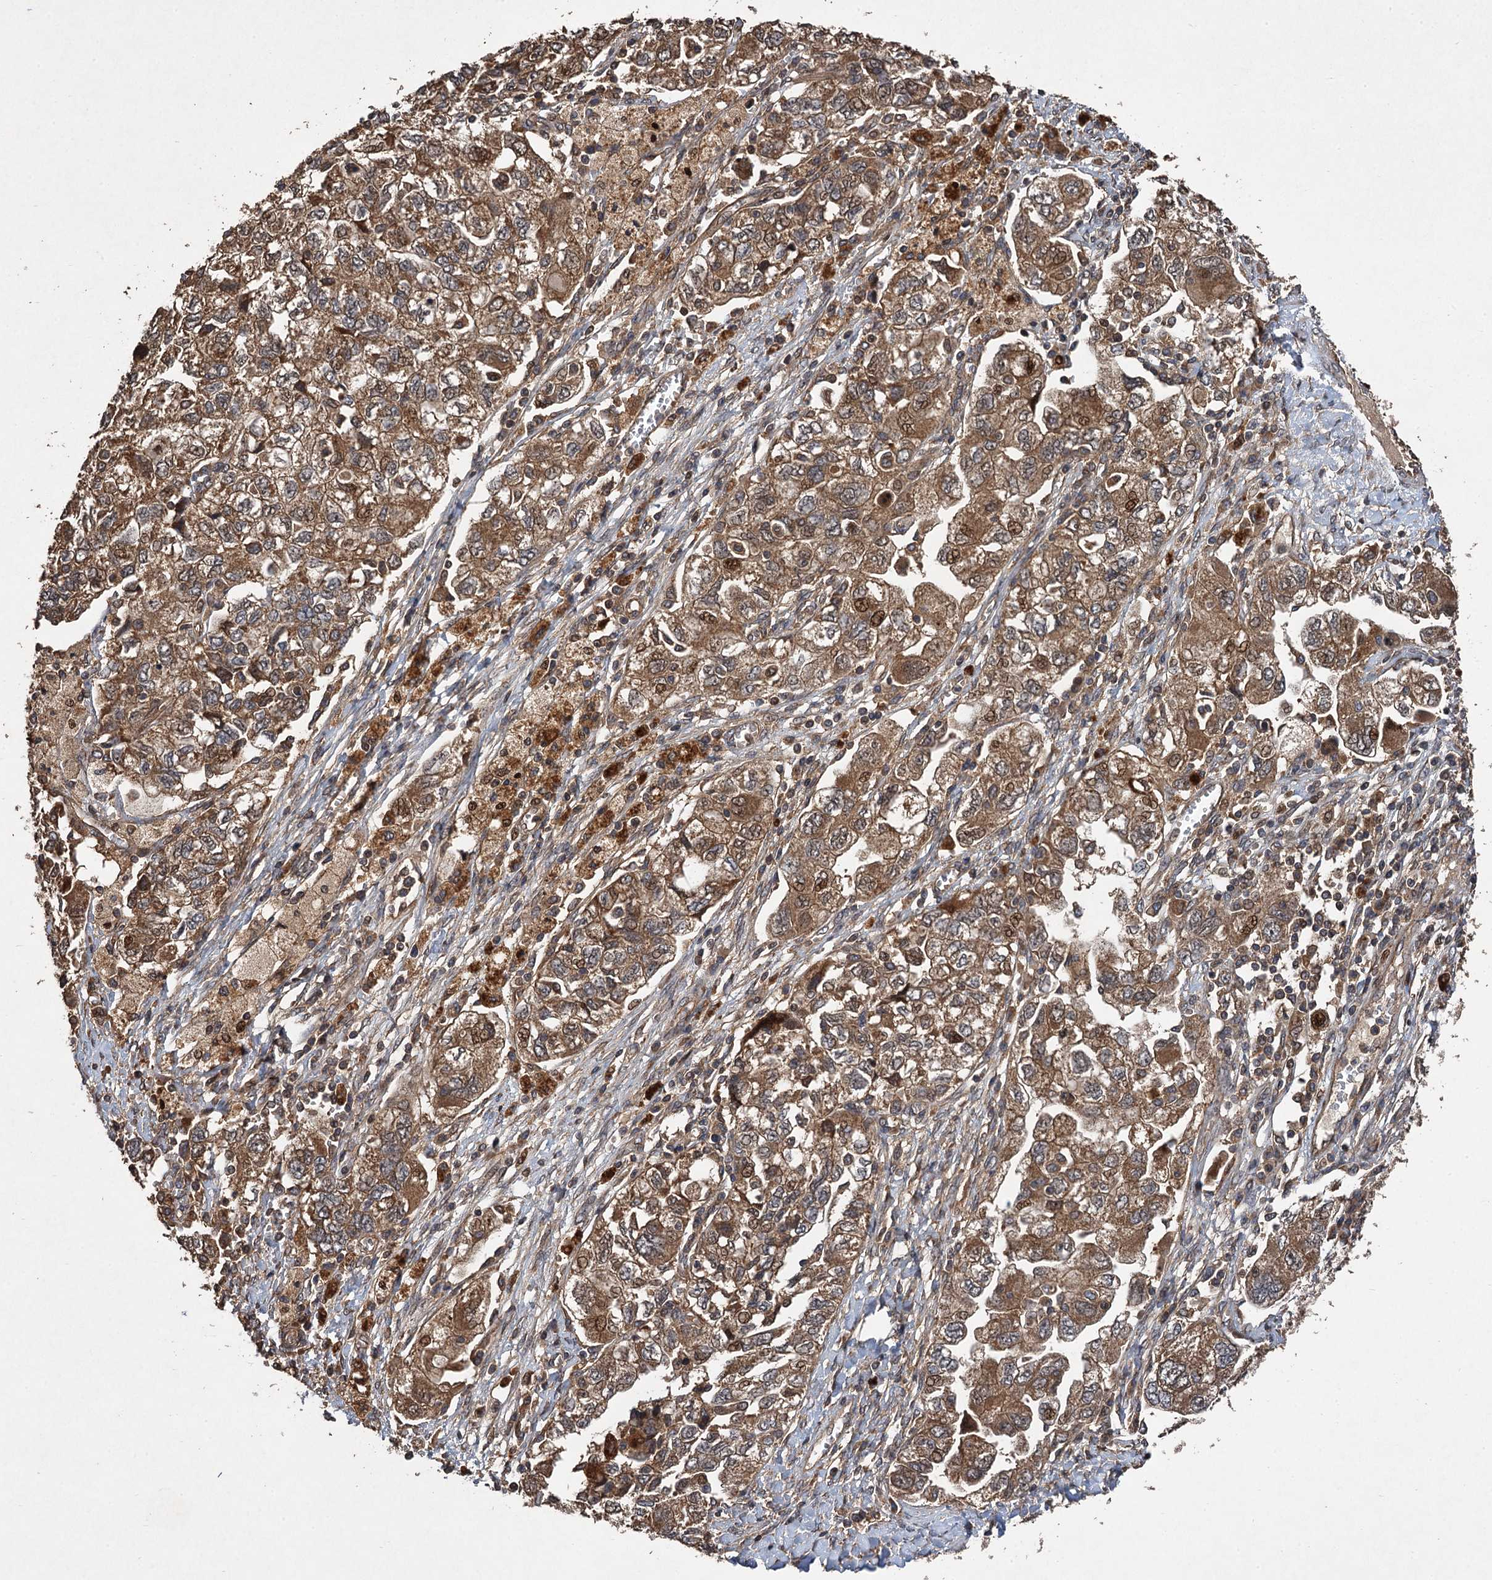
{"staining": {"intensity": "moderate", "quantity": ">75%", "location": "cytoplasmic/membranous,nuclear"}, "tissue": "ovarian cancer", "cell_type": "Tumor cells", "image_type": "cancer", "snomed": [{"axis": "morphology", "description": "Carcinoma, NOS"}, {"axis": "morphology", "description": "Cystadenocarcinoma, serous, NOS"}, {"axis": "topography", "description": "Ovary"}], "caption": "Immunohistochemistry of human ovarian cancer (serous cystadenocarcinoma) demonstrates medium levels of moderate cytoplasmic/membranous and nuclear staining in approximately >75% of tumor cells.", "gene": "TMEM39B", "patient": {"sex": "female", "age": 69}}